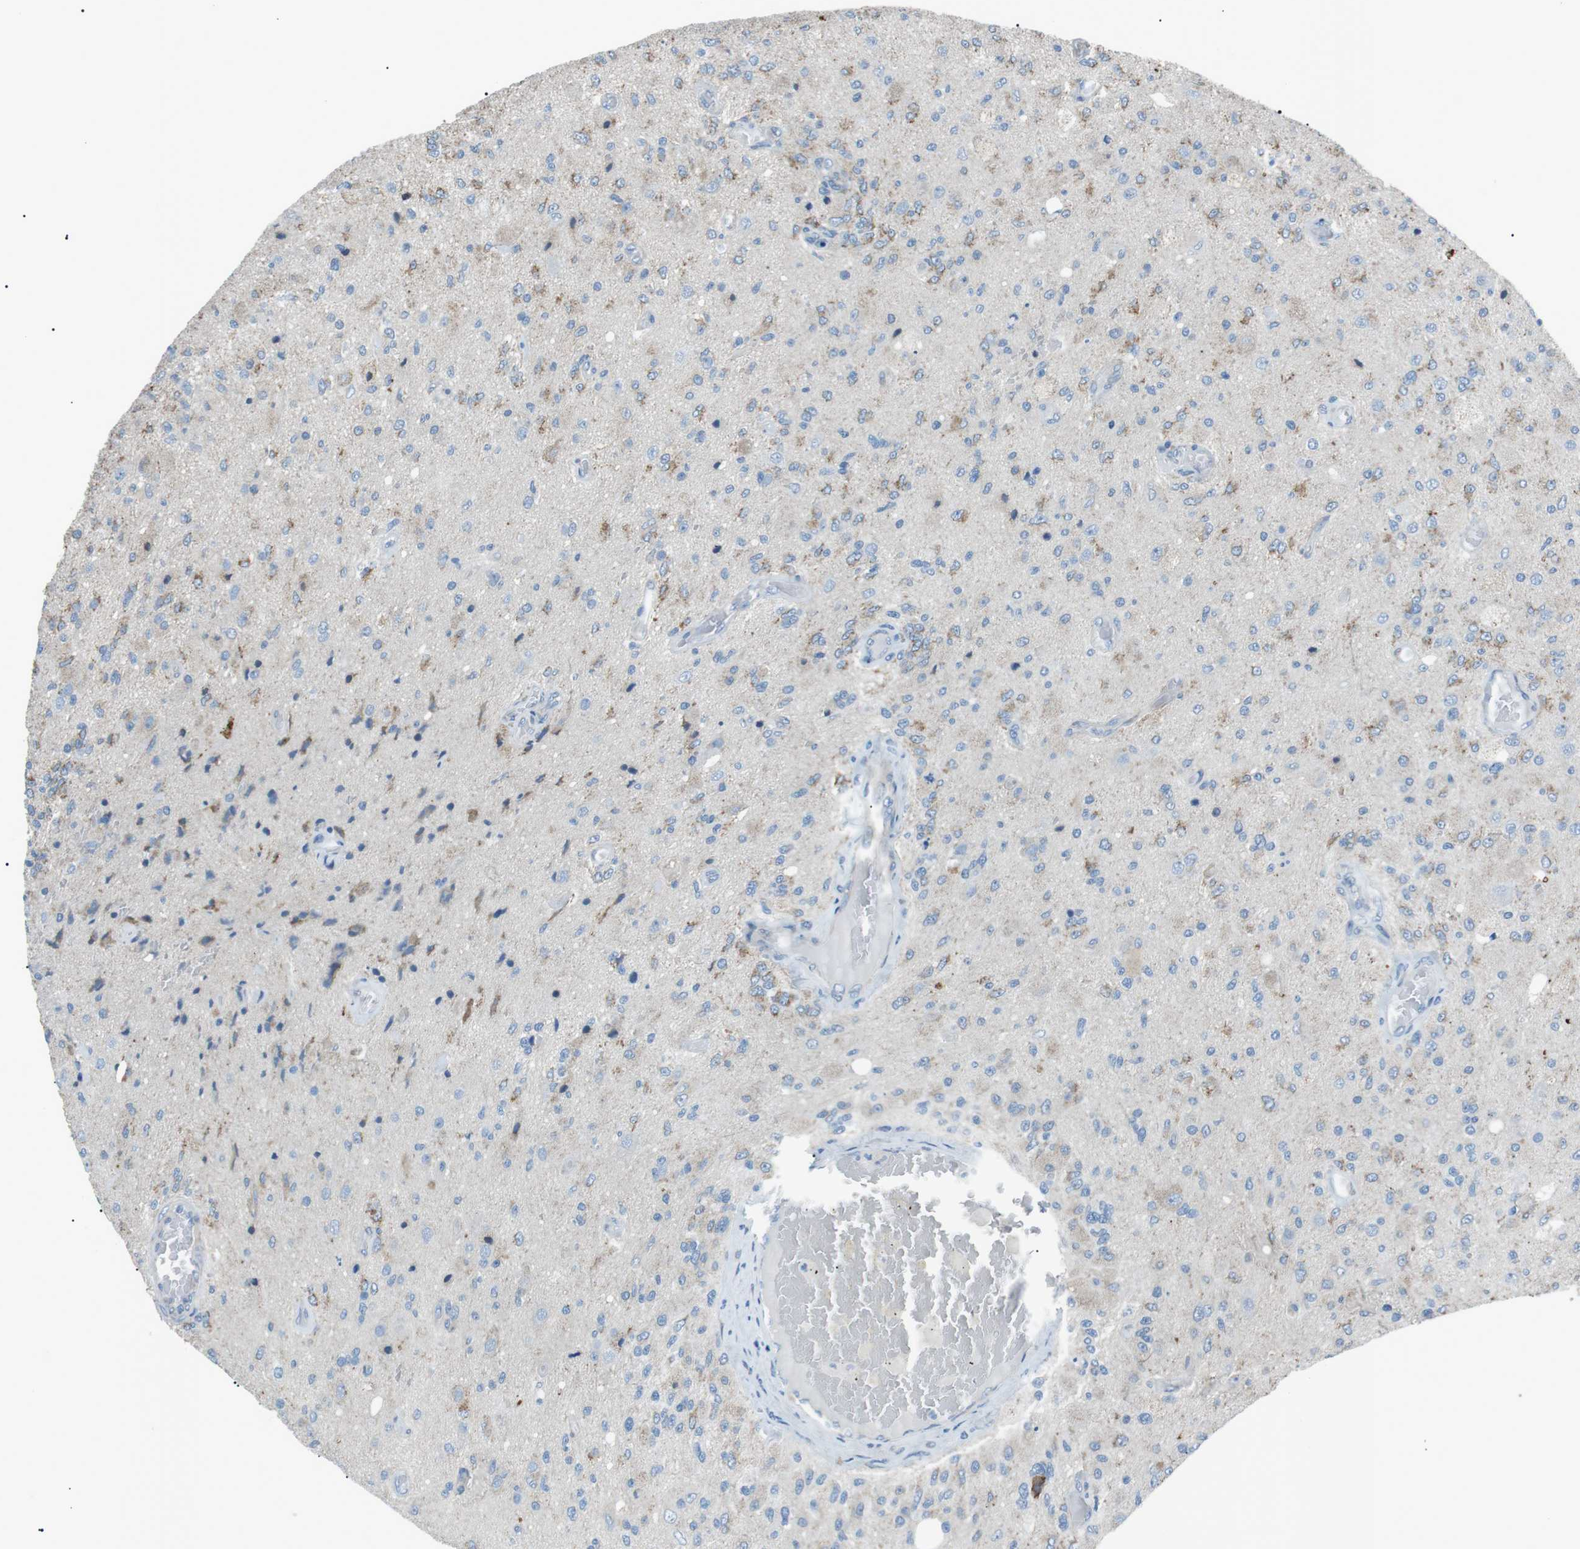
{"staining": {"intensity": "moderate", "quantity": "25%-75%", "location": "cytoplasmic/membranous"}, "tissue": "glioma", "cell_type": "Tumor cells", "image_type": "cancer", "snomed": [{"axis": "morphology", "description": "Normal tissue, NOS"}, {"axis": "morphology", "description": "Glioma, malignant, High grade"}, {"axis": "topography", "description": "Cerebral cortex"}], "caption": "This is a histology image of immunohistochemistry (IHC) staining of malignant glioma (high-grade), which shows moderate staining in the cytoplasmic/membranous of tumor cells.", "gene": "MTARC2", "patient": {"sex": "male", "age": 77}}